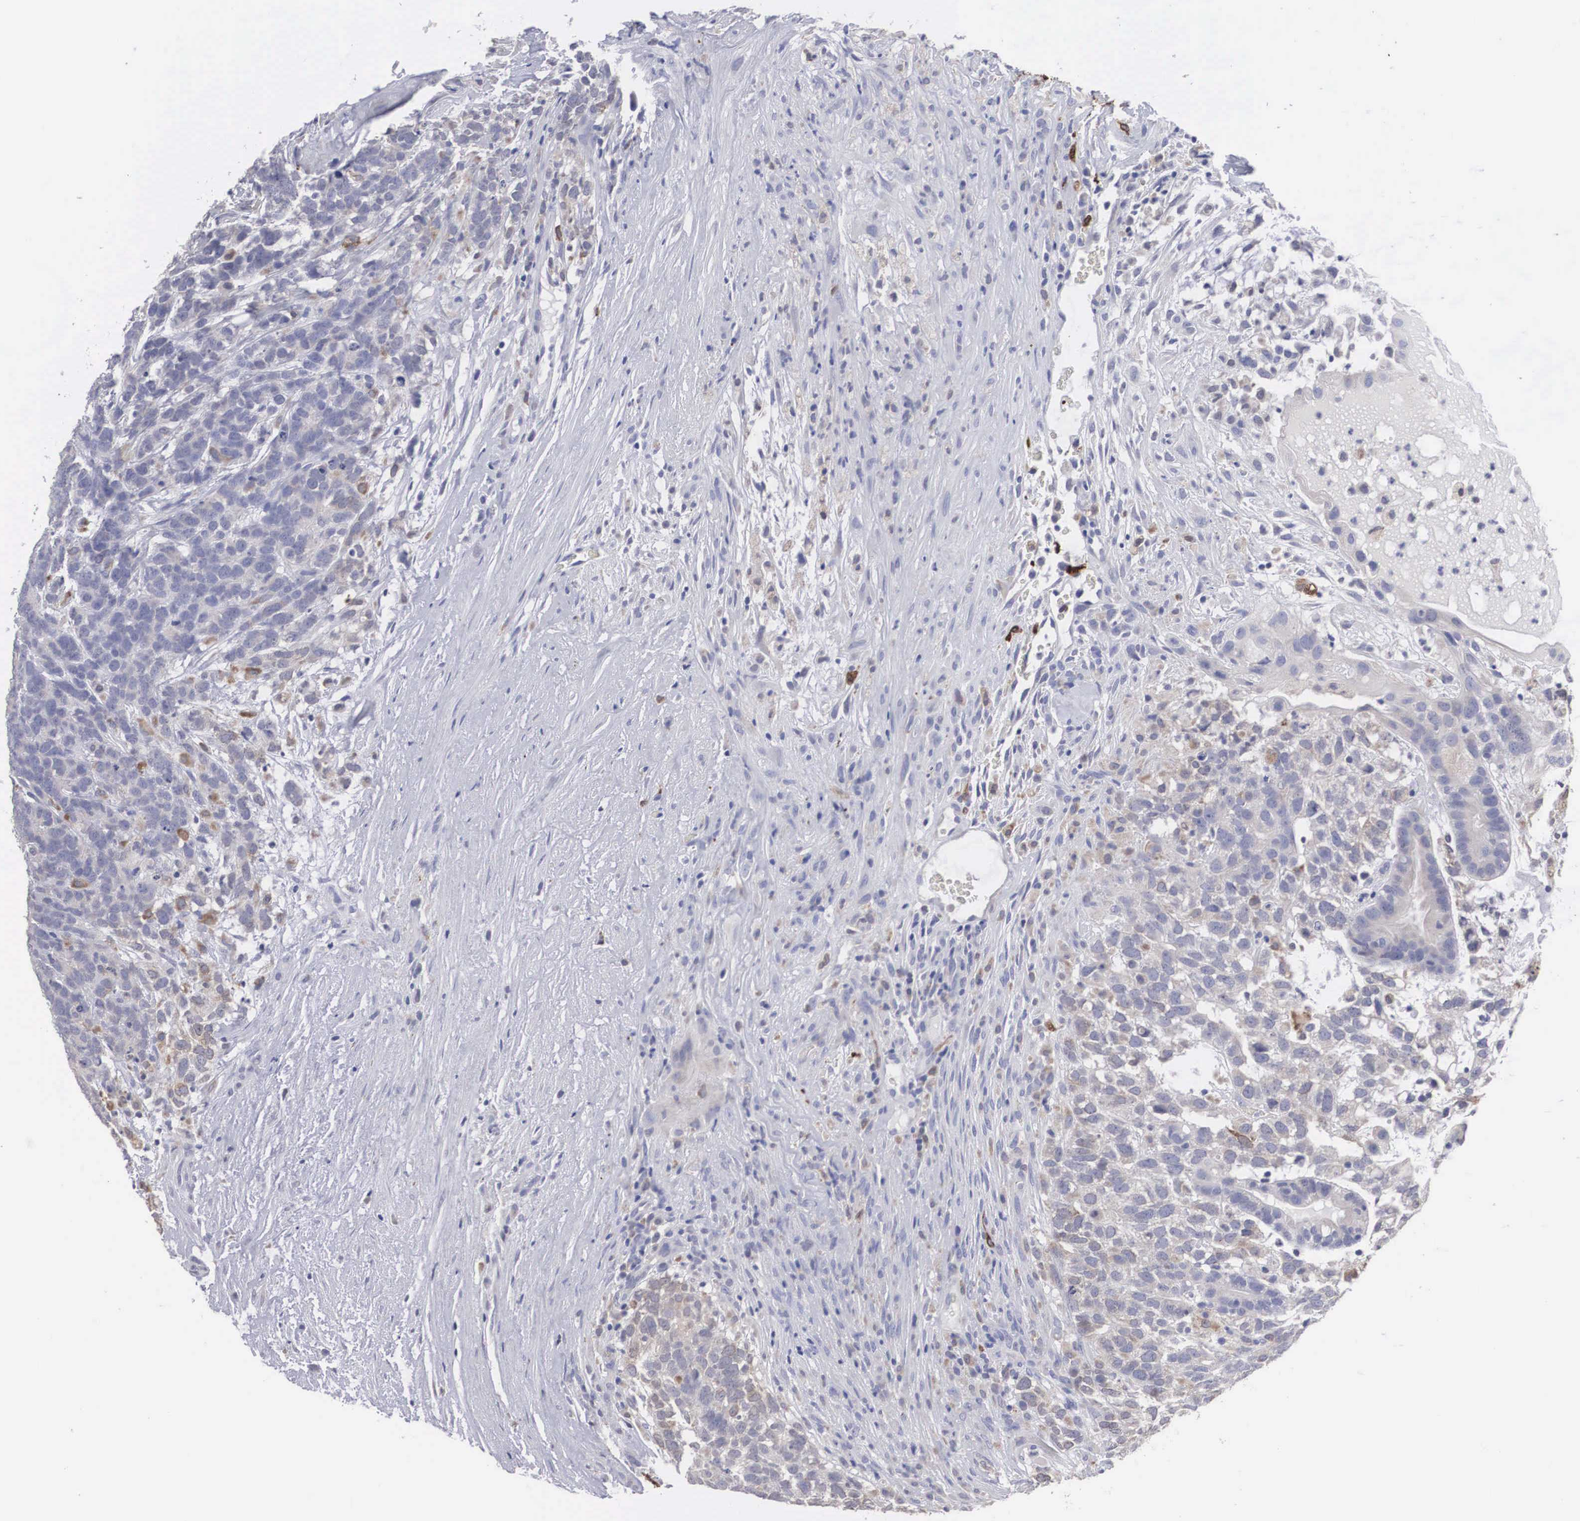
{"staining": {"intensity": "weak", "quantity": "<25%", "location": "cytoplasmic/membranous"}, "tissue": "testis cancer", "cell_type": "Tumor cells", "image_type": "cancer", "snomed": [{"axis": "morphology", "description": "Carcinoma, Embryonal, NOS"}, {"axis": "topography", "description": "Testis"}], "caption": "A high-resolution image shows immunohistochemistry staining of testis cancer, which exhibits no significant staining in tumor cells.", "gene": "HMOX1", "patient": {"sex": "male", "age": 26}}